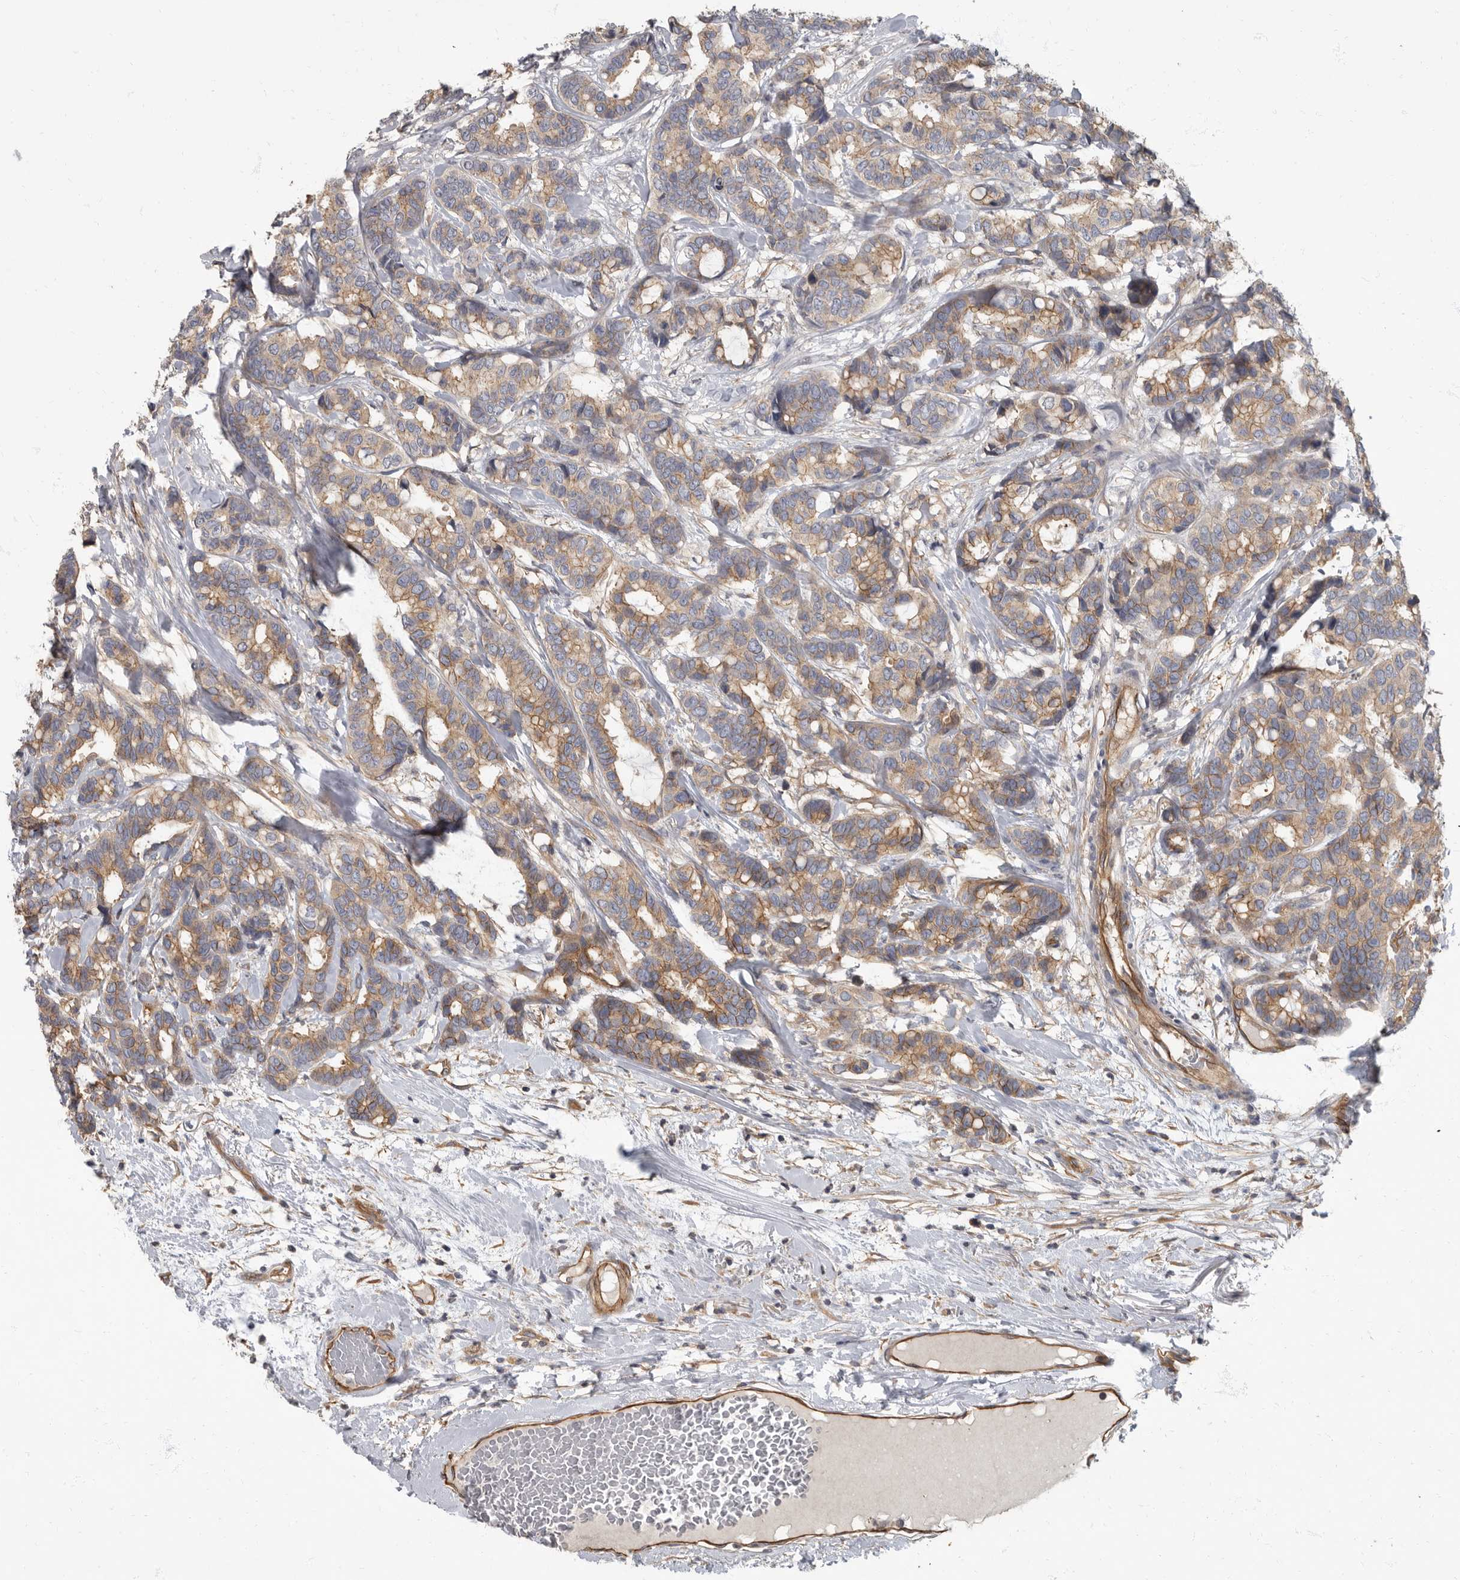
{"staining": {"intensity": "moderate", "quantity": "25%-75%", "location": "cytoplasmic/membranous"}, "tissue": "breast cancer", "cell_type": "Tumor cells", "image_type": "cancer", "snomed": [{"axis": "morphology", "description": "Duct carcinoma"}, {"axis": "topography", "description": "Breast"}], "caption": "Human breast cancer (intraductal carcinoma) stained with a brown dye exhibits moderate cytoplasmic/membranous positive staining in about 25%-75% of tumor cells.", "gene": "PDK1", "patient": {"sex": "female", "age": 87}}